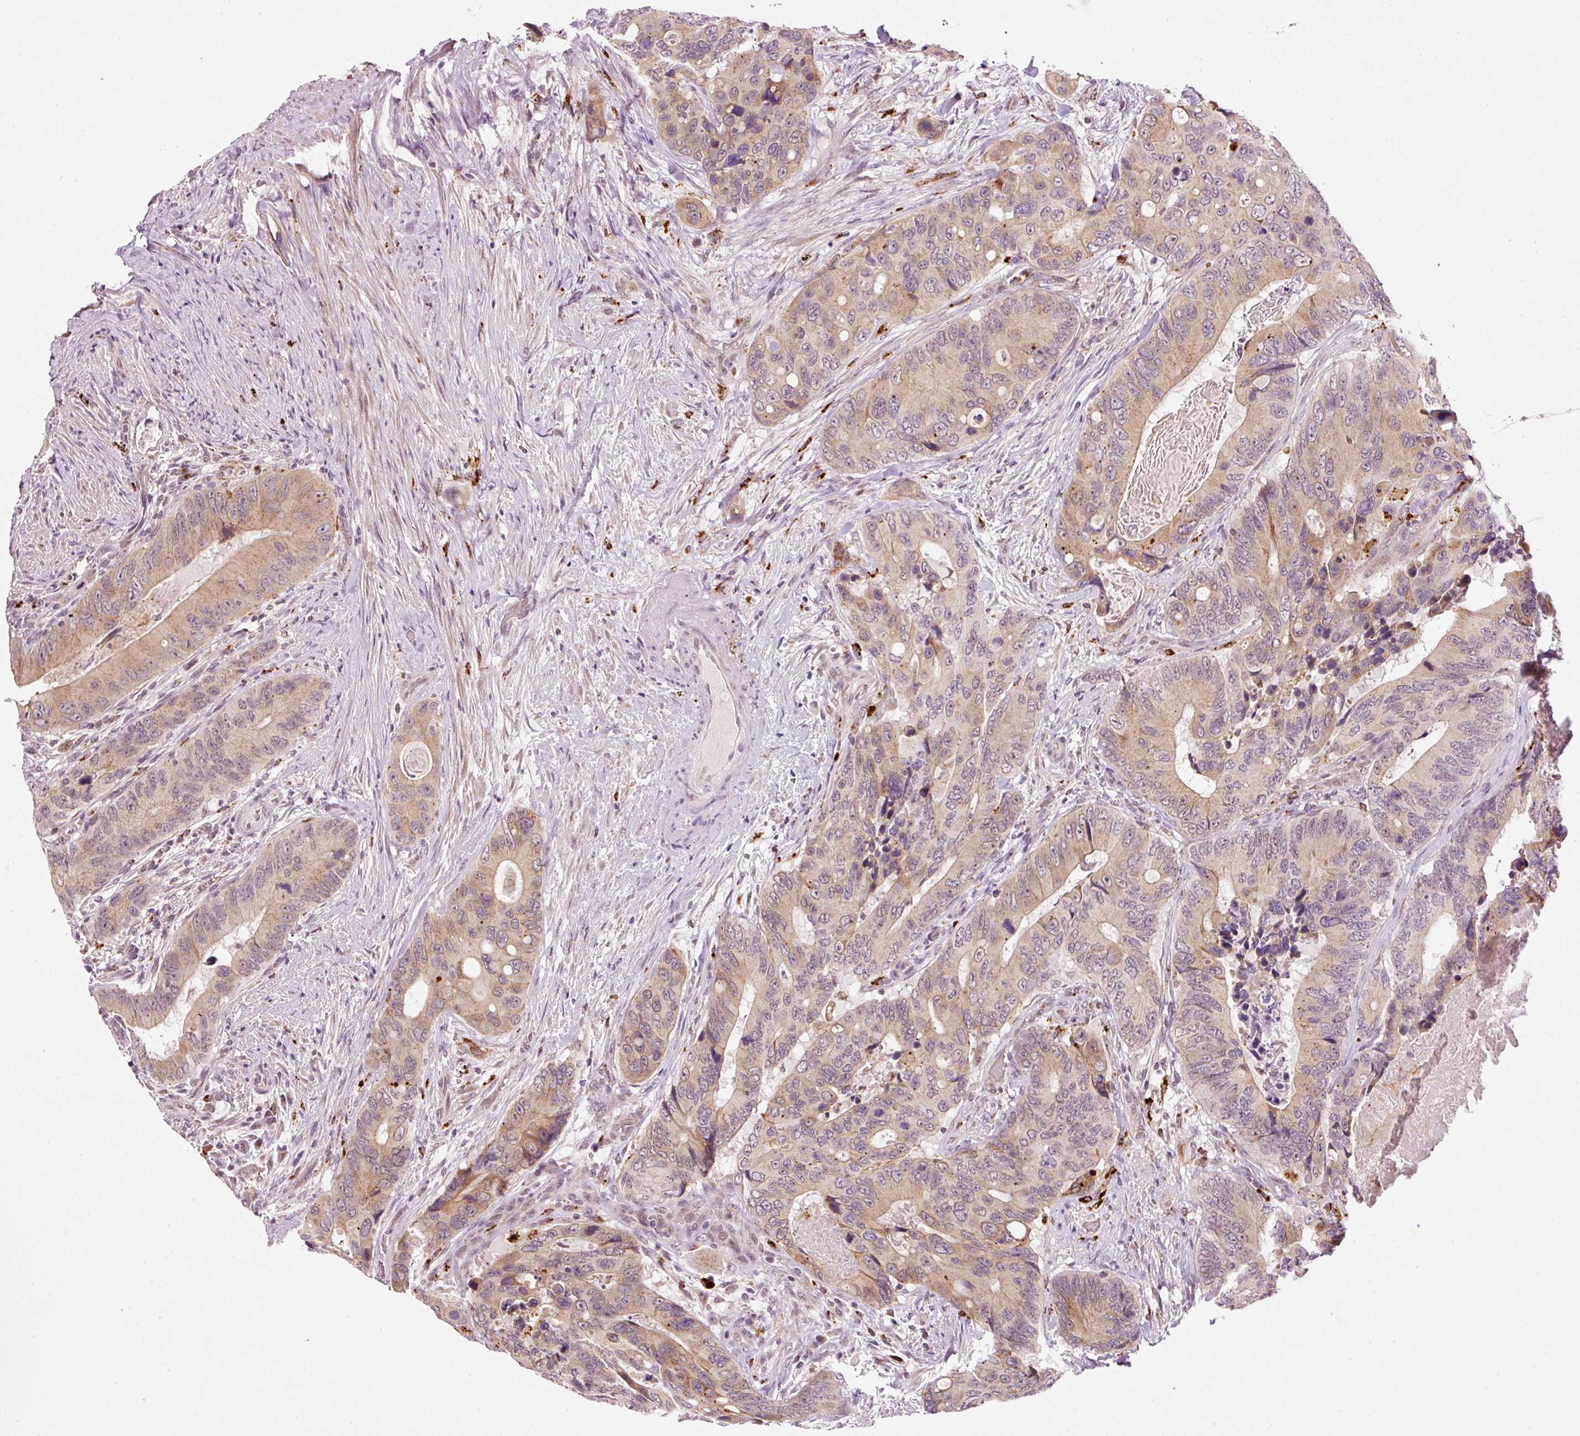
{"staining": {"intensity": "moderate", "quantity": ">75%", "location": "cytoplasmic/membranous"}, "tissue": "colorectal cancer", "cell_type": "Tumor cells", "image_type": "cancer", "snomed": [{"axis": "morphology", "description": "Adenocarcinoma, NOS"}, {"axis": "topography", "description": "Colon"}], "caption": "A brown stain highlights moderate cytoplasmic/membranous expression of a protein in human colorectal cancer tumor cells. The protein is shown in brown color, while the nuclei are stained blue.", "gene": "ZNF639", "patient": {"sex": "male", "age": 84}}